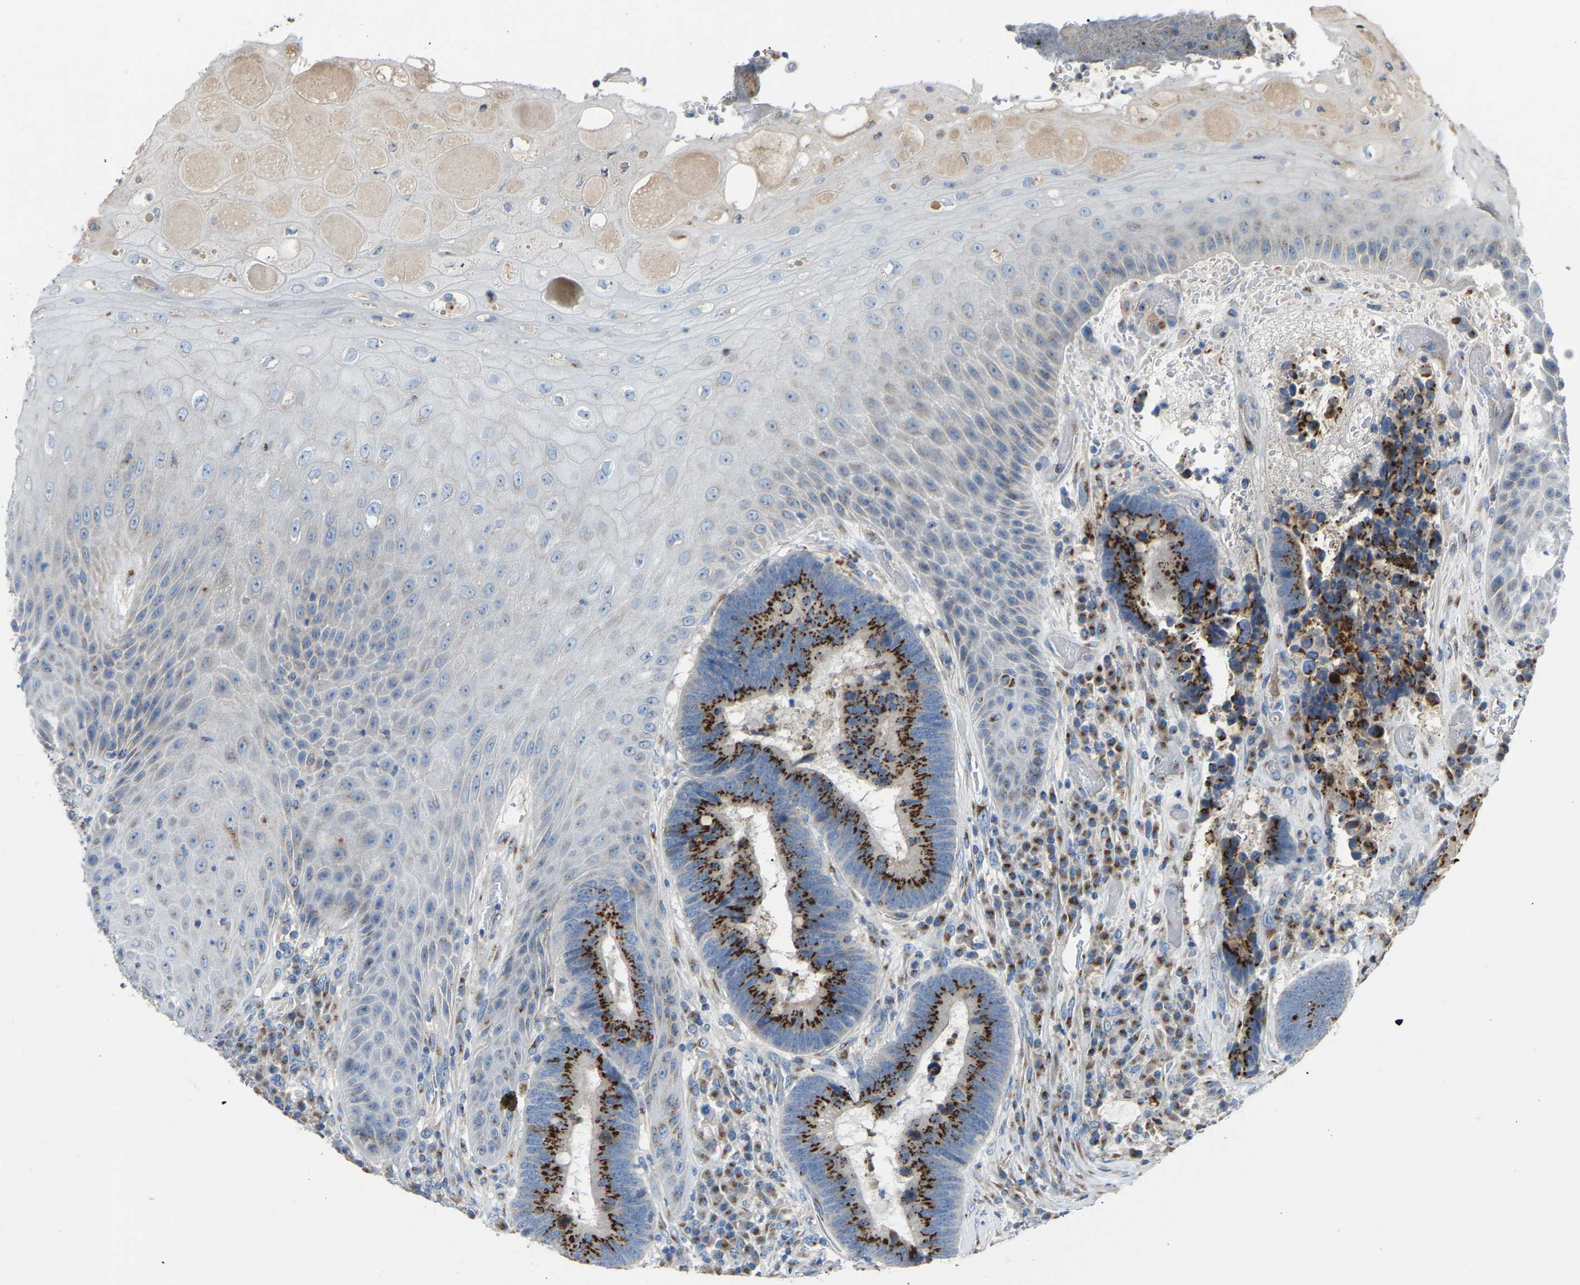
{"staining": {"intensity": "strong", "quantity": ">75%", "location": "cytoplasmic/membranous"}, "tissue": "colorectal cancer", "cell_type": "Tumor cells", "image_type": "cancer", "snomed": [{"axis": "morphology", "description": "Adenocarcinoma, NOS"}, {"axis": "topography", "description": "Rectum"}, {"axis": "topography", "description": "Anal"}], "caption": "Brown immunohistochemical staining in colorectal cancer exhibits strong cytoplasmic/membranous positivity in about >75% of tumor cells.", "gene": "CANT1", "patient": {"sex": "female", "age": 89}}